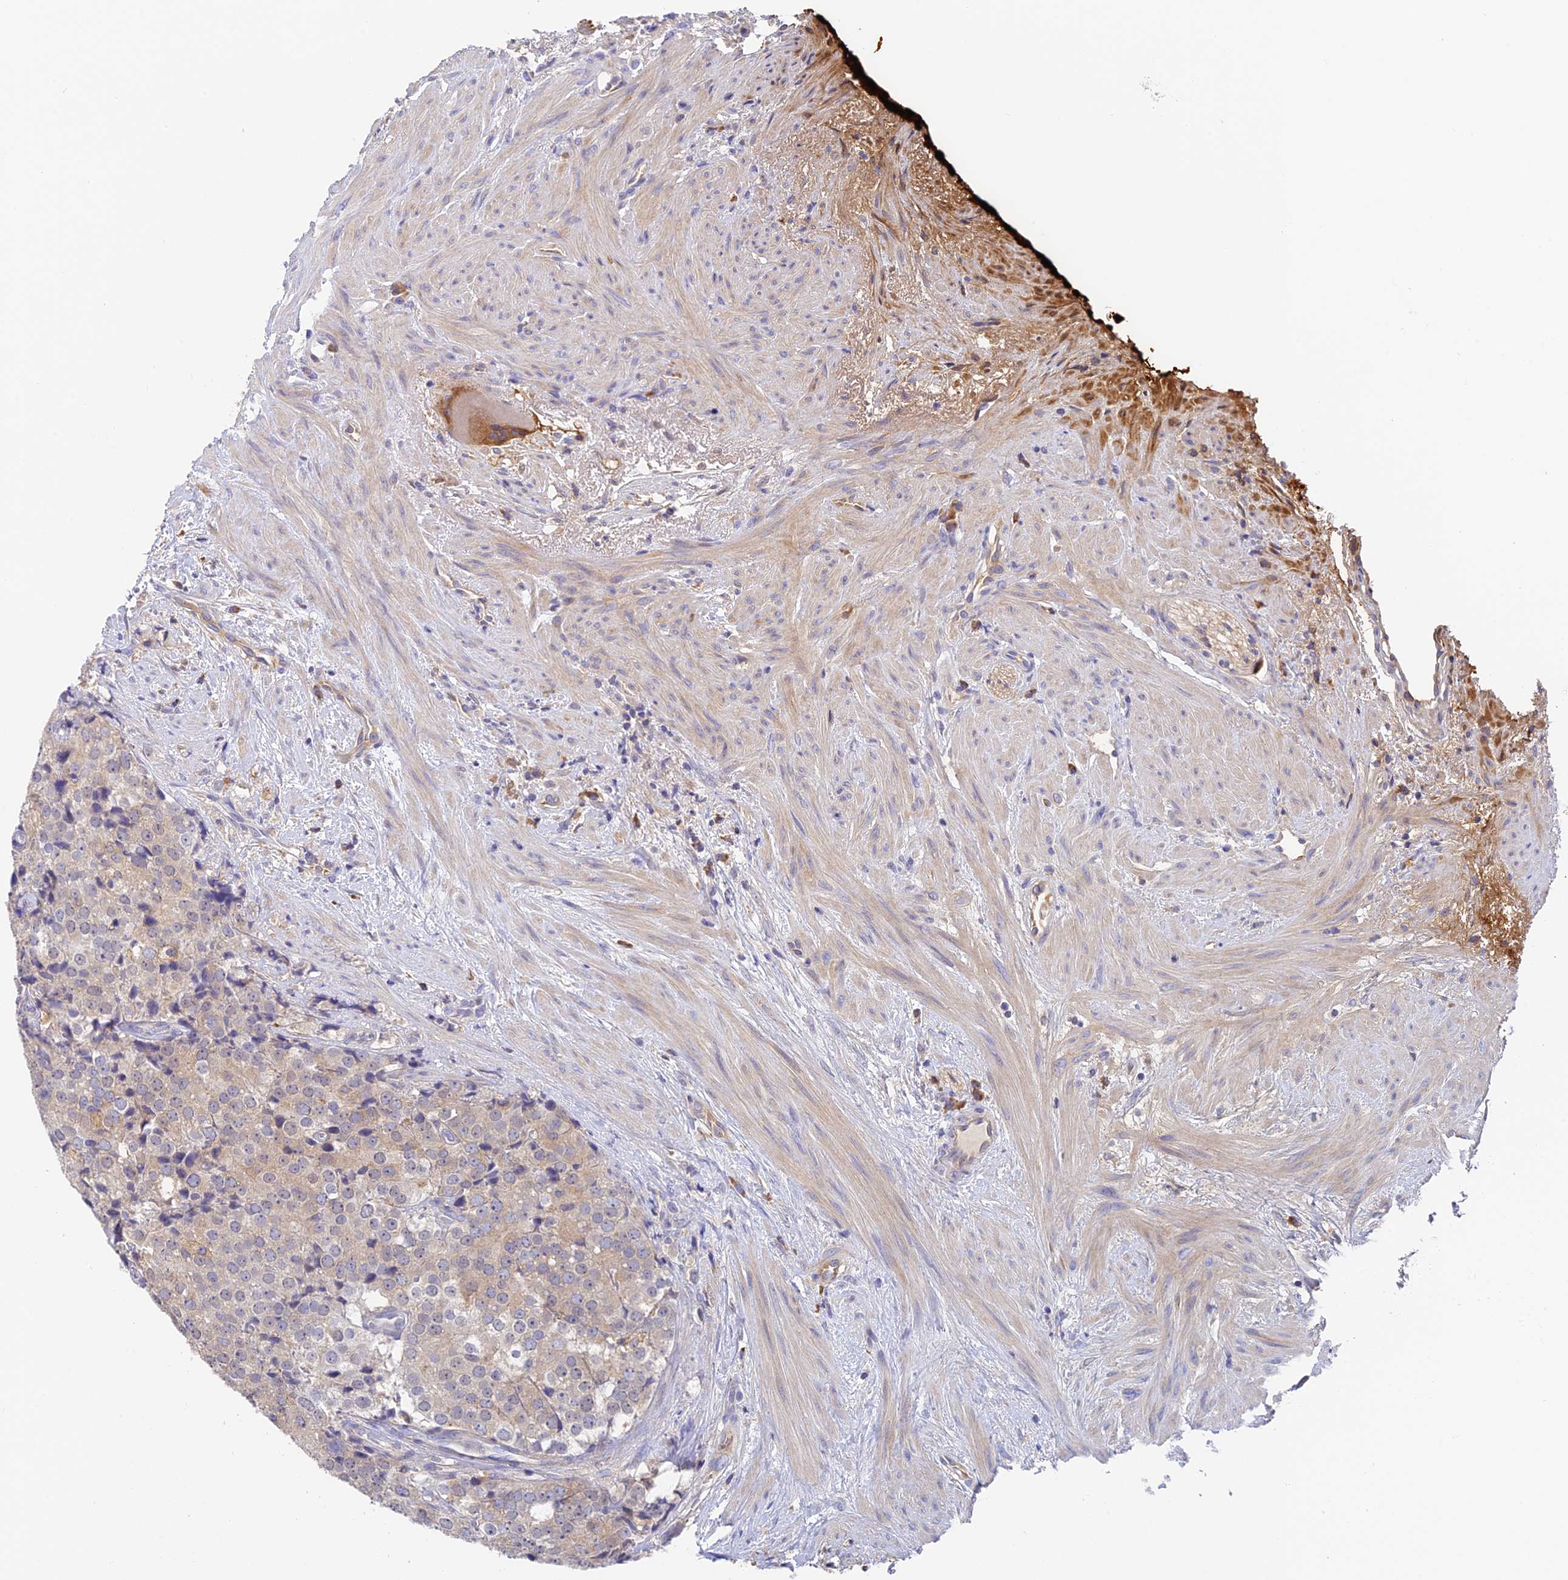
{"staining": {"intensity": "negative", "quantity": "none", "location": "none"}, "tissue": "prostate cancer", "cell_type": "Tumor cells", "image_type": "cancer", "snomed": [{"axis": "morphology", "description": "Adenocarcinoma, High grade"}, {"axis": "topography", "description": "Prostate"}], "caption": "Immunohistochemistry image of neoplastic tissue: prostate high-grade adenocarcinoma stained with DAB reveals no significant protein expression in tumor cells. (DAB (3,3'-diaminobenzidine) immunohistochemistry (IHC), high magnification).", "gene": "IPO5", "patient": {"sex": "male", "age": 49}}